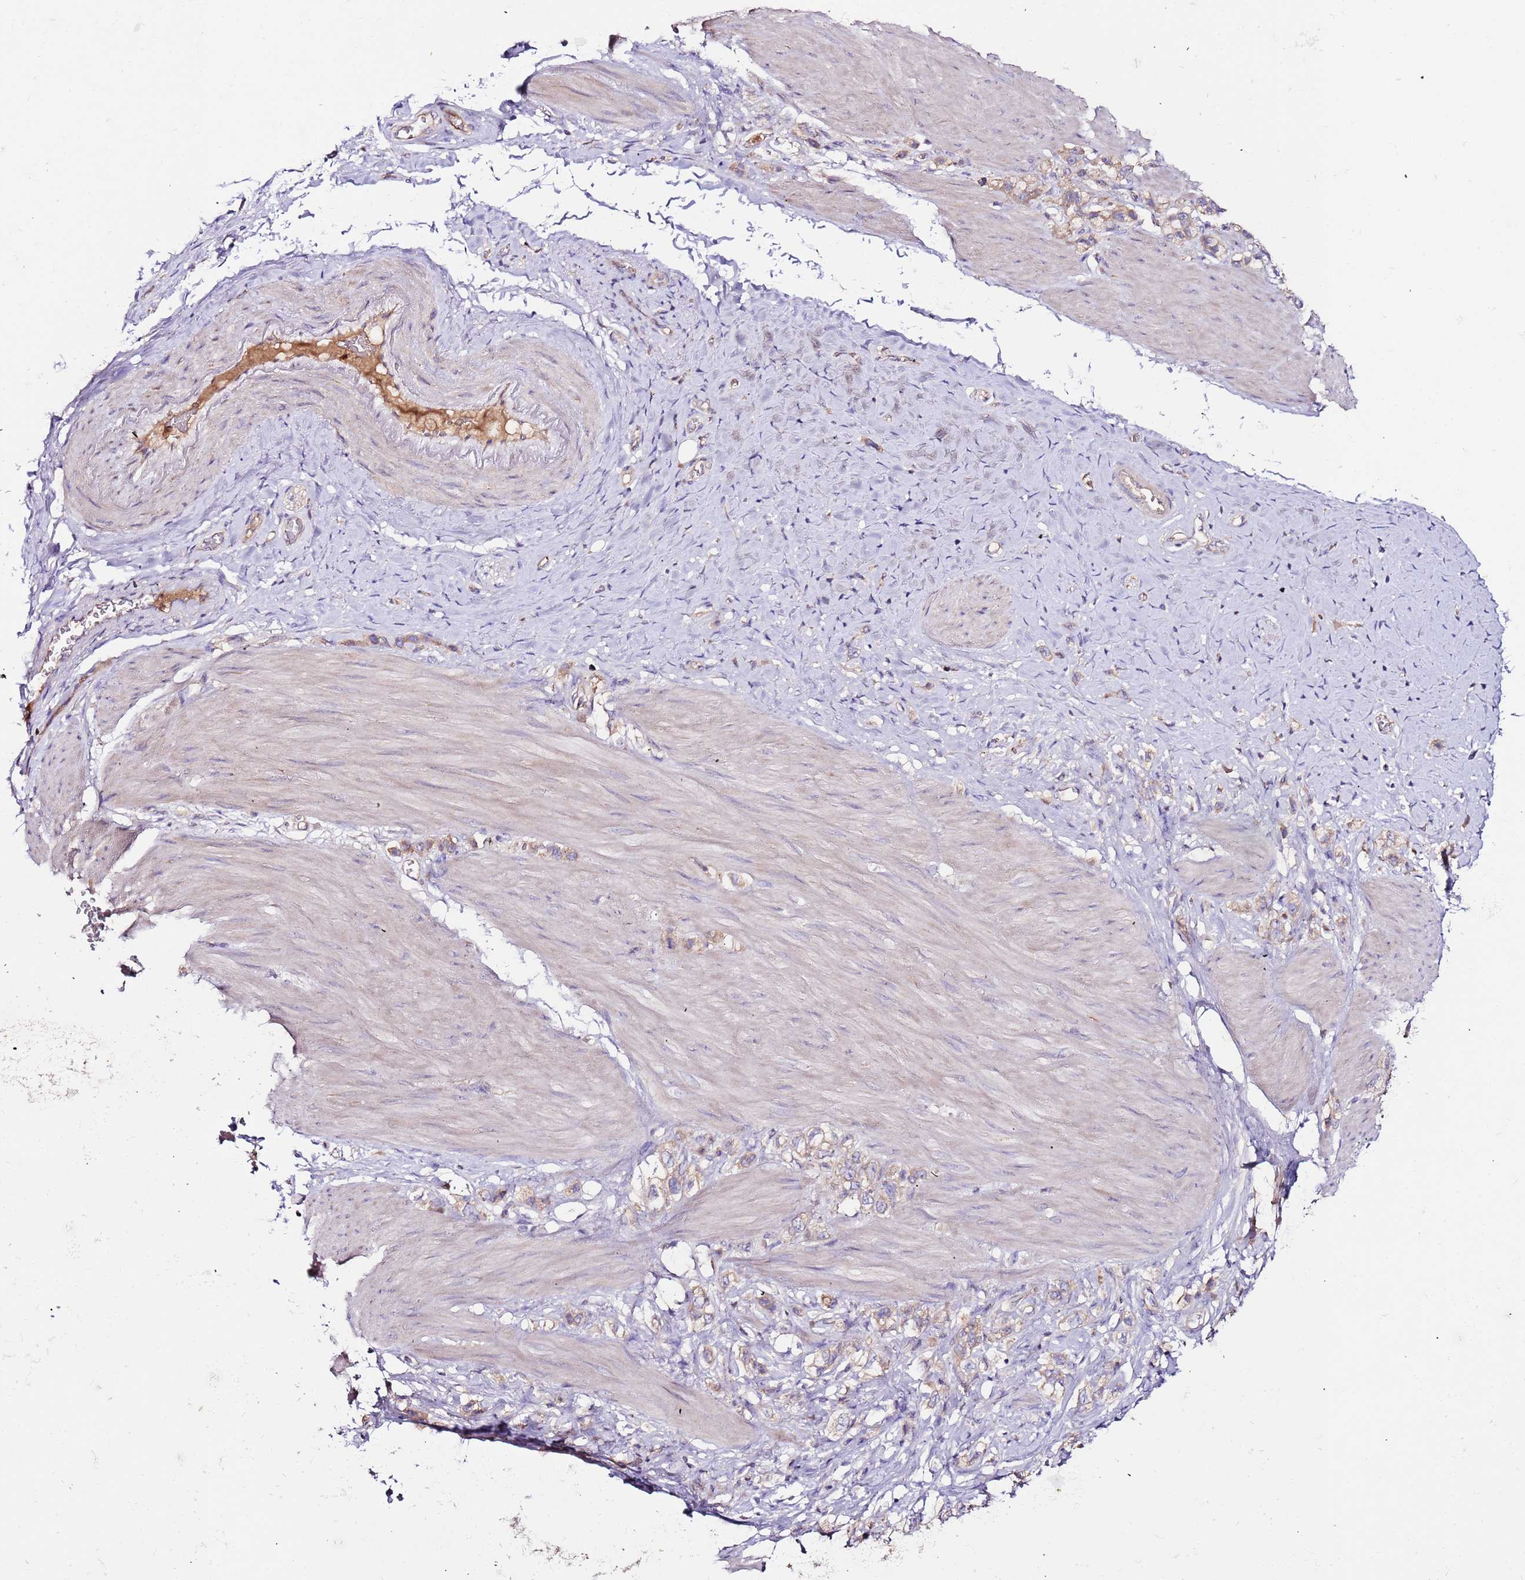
{"staining": {"intensity": "moderate", "quantity": ">75%", "location": "cytoplasmic/membranous"}, "tissue": "stomach cancer", "cell_type": "Tumor cells", "image_type": "cancer", "snomed": [{"axis": "morphology", "description": "Adenocarcinoma, NOS"}, {"axis": "topography", "description": "Stomach"}], "caption": "This micrograph demonstrates stomach cancer stained with immunohistochemistry to label a protein in brown. The cytoplasmic/membranous of tumor cells show moderate positivity for the protein. Nuclei are counter-stained blue.", "gene": "FLVCR1", "patient": {"sex": "female", "age": 65}}